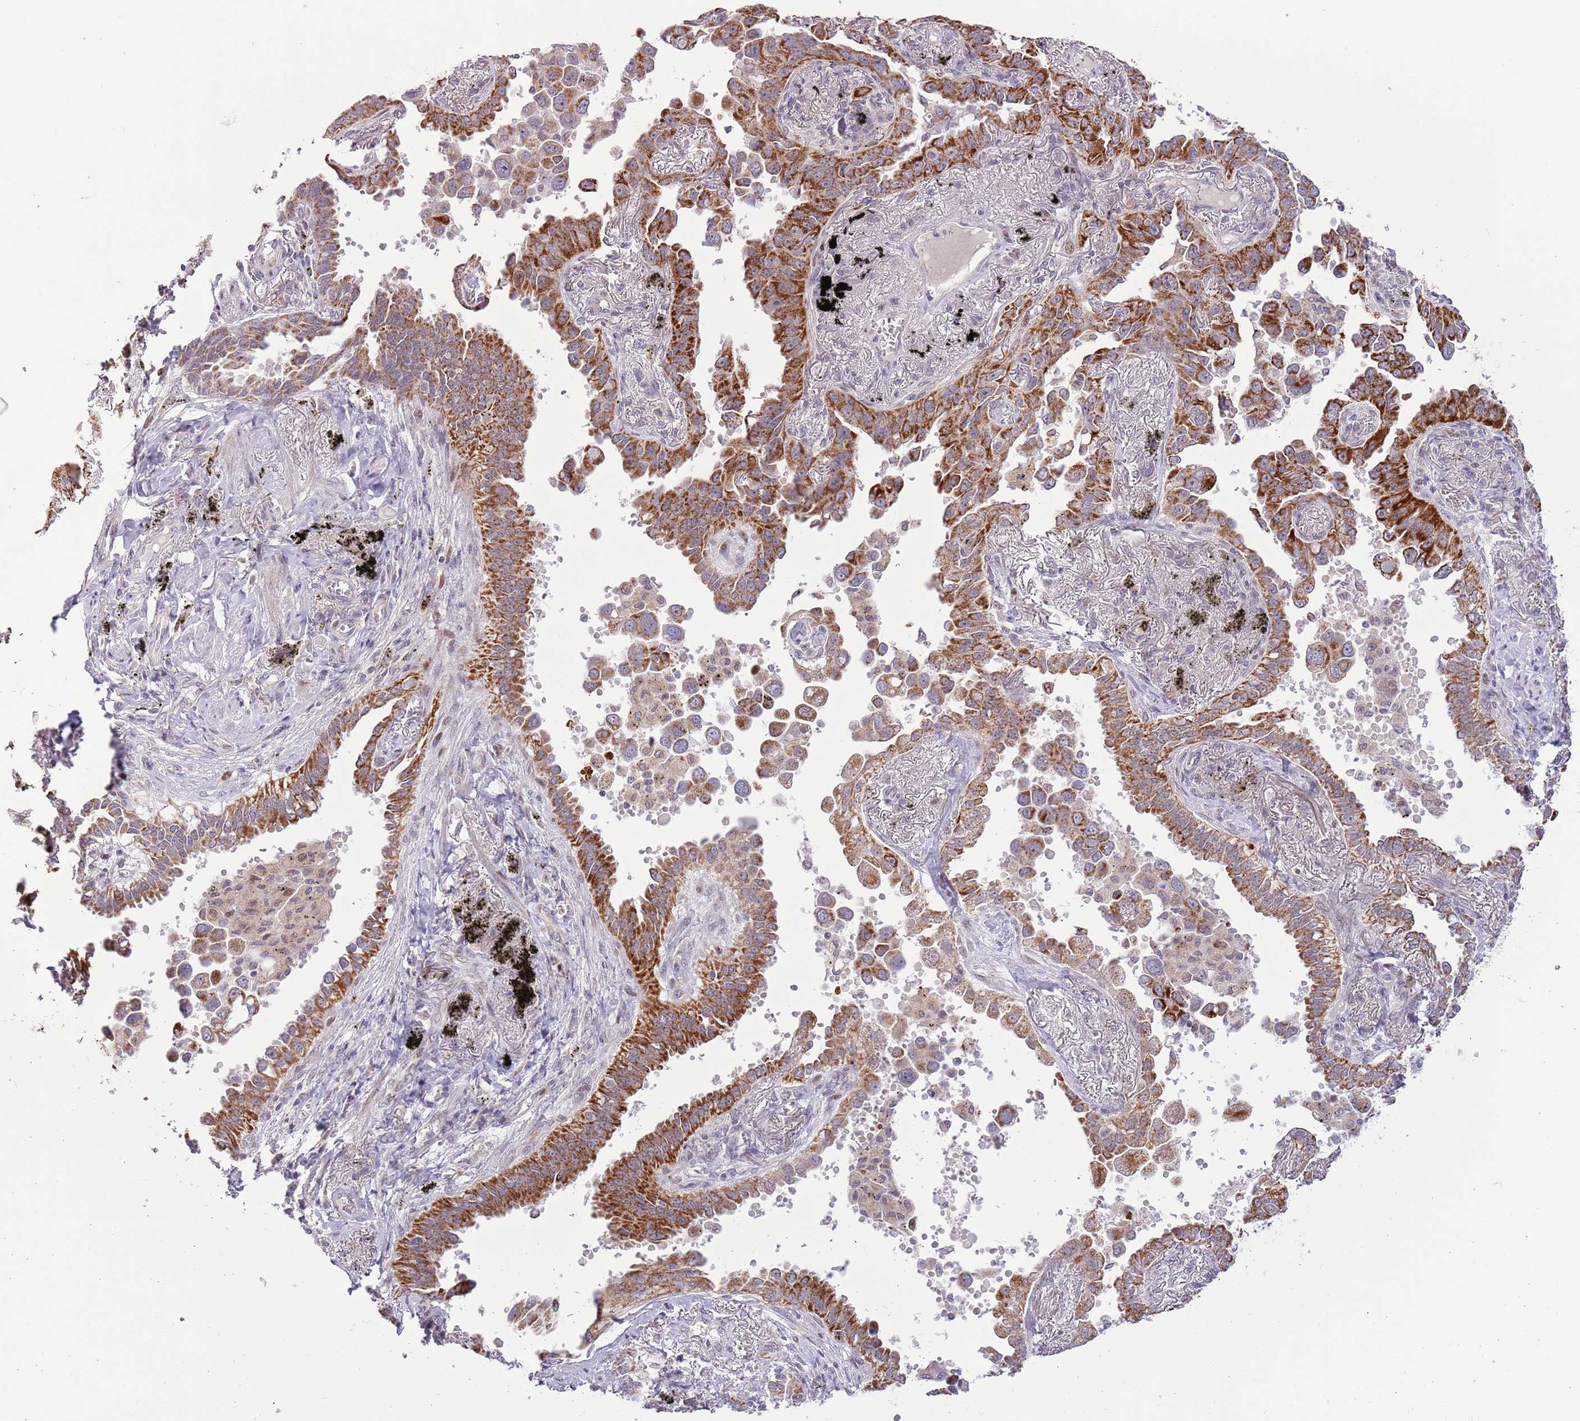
{"staining": {"intensity": "strong", "quantity": ">75%", "location": "cytoplasmic/membranous"}, "tissue": "lung cancer", "cell_type": "Tumor cells", "image_type": "cancer", "snomed": [{"axis": "morphology", "description": "Adenocarcinoma, NOS"}, {"axis": "topography", "description": "Lung"}], "caption": "Immunohistochemical staining of human lung cancer (adenocarcinoma) exhibits strong cytoplasmic/membranous protein expression in about >75% of tumor cells. (Brightfield microscopy of DAB IHC at high magnification).", "gene": "MLLT11", "patient": {"sex": "male", "age": 67}}